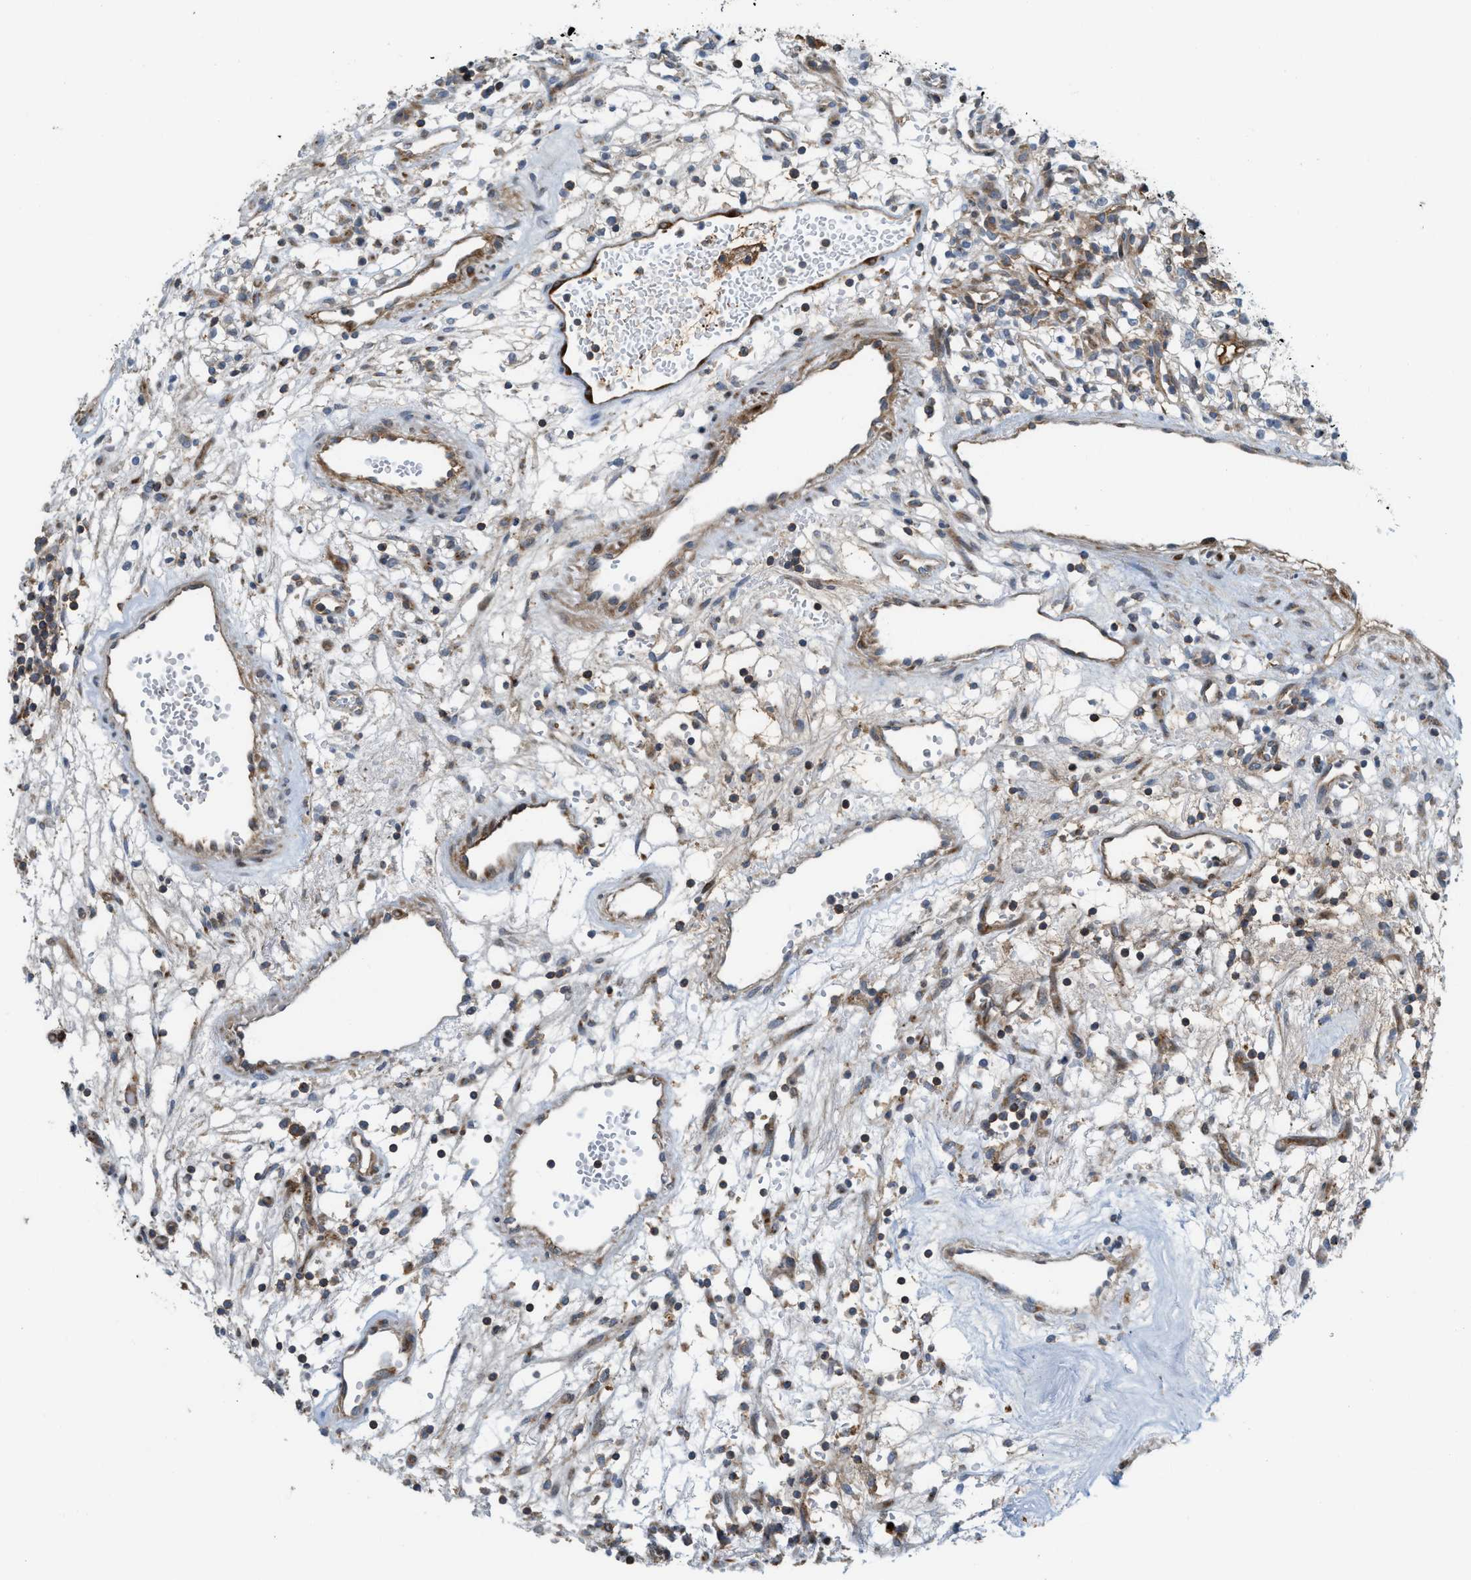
{"staining": {"intensity": "negative", "quantity": "none", "location": "none"}, "tissue": "renal cancer", "cell_type": "Tumor cells", "image_type": "cancer", "snomed": [{"axis": "morphology", "description": "Adenocarcinoma, NOS"}, {"axis": "topography", "description": "Kidney"}], "caption": "The micrograph demonstrates no significant expression in tumor cells of renal cancer. (DAB (3,3'-diaminobenzidine) immunohistochemistry (IHC) with hematoxylin counter stain).", "gene": "DIPK1A", "patient": {"sex": "male", "age": 59}}